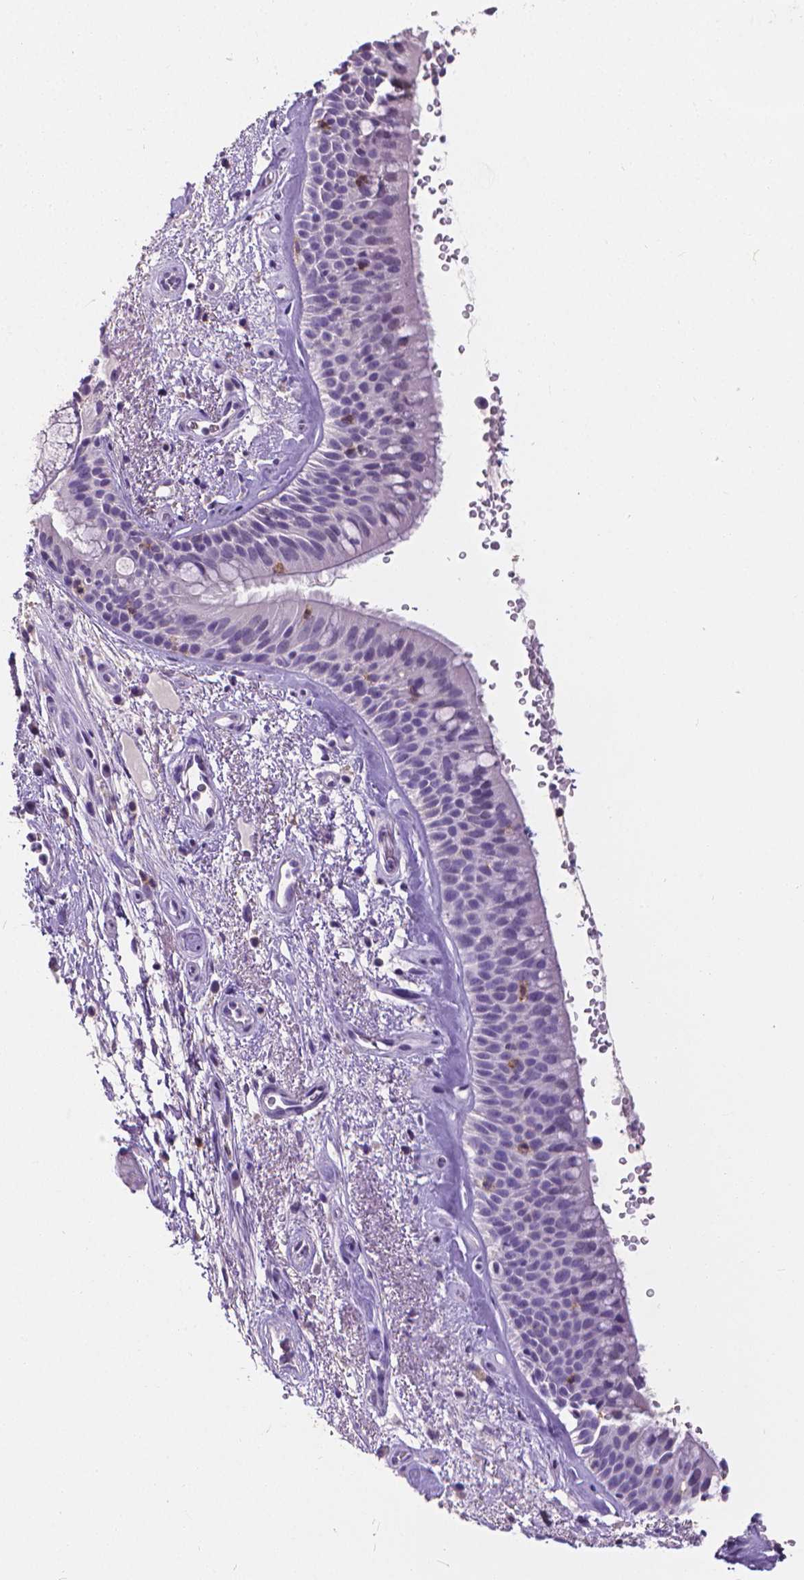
{"staining": {"intensity": "negative", "quantity": "none", "location": "none"}, "tissue": "bronchus", "cell_type": "Respiratory epithelial cells", "image_type": "normal", "snomed": [{"axis": "morphology", "description": "Normal tissue, NOS"}, {"axis": "topography", "description": "Bronchus"}], "caption": "A histopathology image of human bronchus is negative for staining in respiratory epithelial cells. The staining was performed using DAB to visualize the protein expression in brown, while the nuclei were stained in blue with hematoxylin (Magnification: 20x).", "gene": "CD4", "patient": {"sex": "male", "age": 48}}